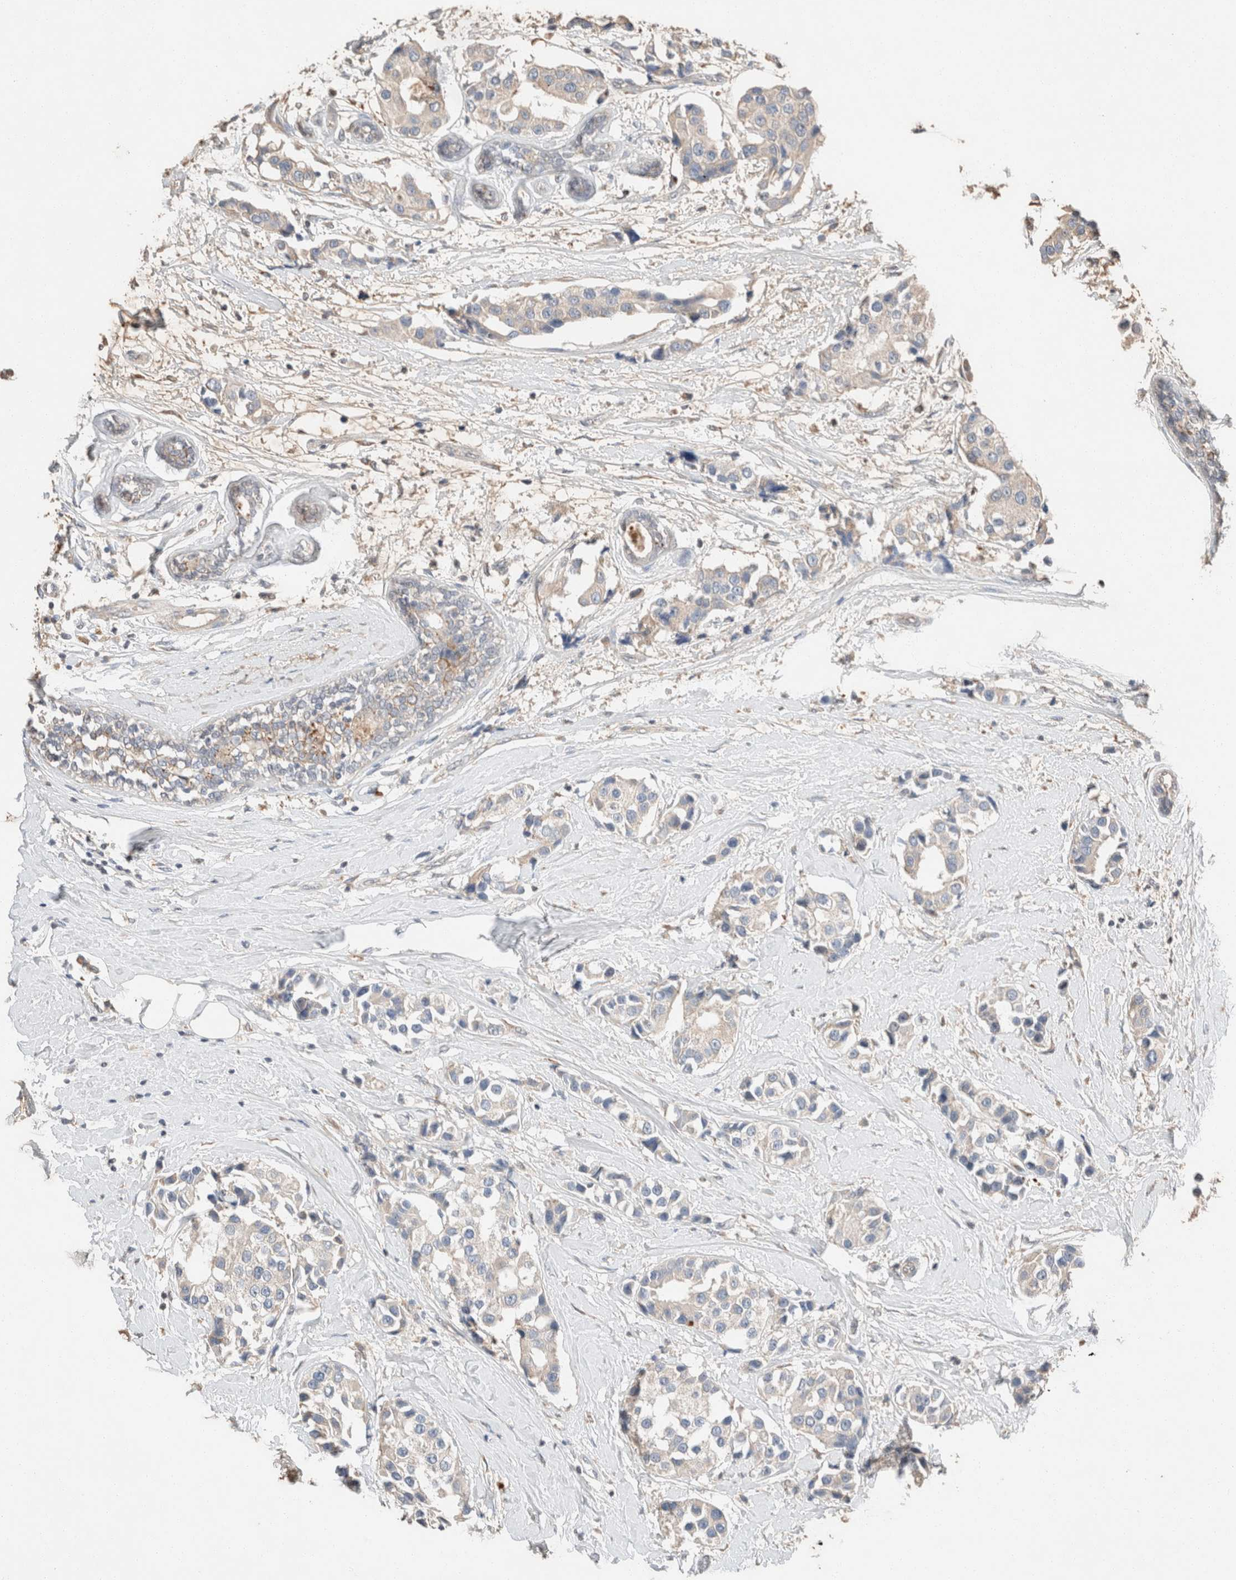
{"staining": {"intensity": "negative", "quantity": "none", "location": "none"}, "tissue": "breast cancer", "cell_type": "Tumor cells", "image_type": "cancer", "snomed": [{"axis": "morphology", "description": "Normal tissue, NOS"}, {"axis": "morphology", "description": "Duct carcinoma"}, {"axis": "topography", "description": "Breast"}], "caption": "Image shows no significant protein expression in tumor cells of invasive ductal carcinoma (breast).", "gene": "TUBD1", "patient": {"sex": "female", "age": 39}}